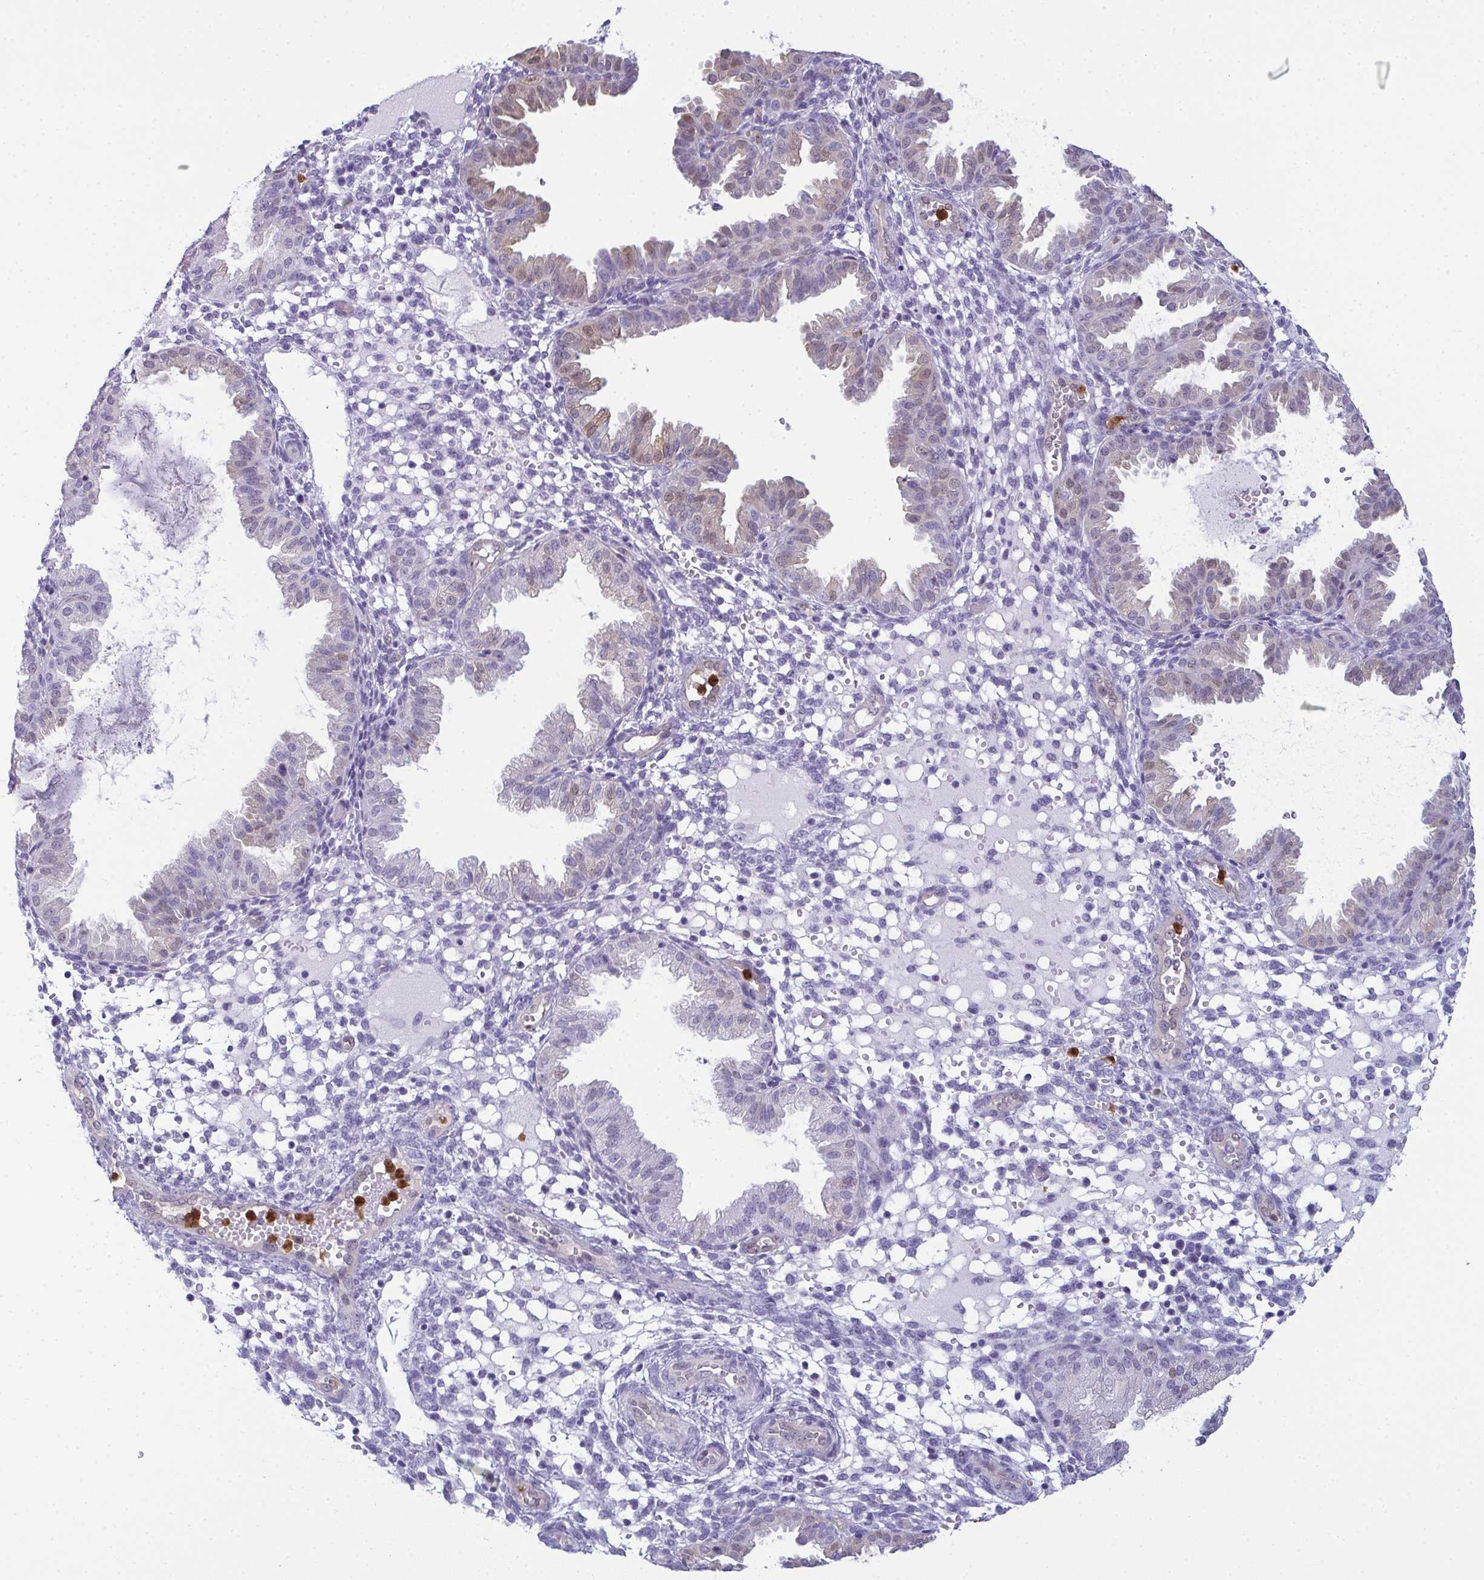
{"staining": {"intensity": "negative", "quantity": "none", "location": "none"}, "tissue": "endometrium", "cell_type": "Cells in endometrial stroma", "image_type": "normal", "snomed": [{"axis": "morphology", "description": "Normal tissue, NOS"}, {"axis": "topography", "description": "Endometrium"}], "caption": "An immunohistochemistry micrograph of normal endometrium is shown. There is no staining in cells in endometrial stroma of endometrium. (Stains: DAB IHC with hematoxylin counter stain, Microscopy: brightfield microscopy at high magnification).", "gene": "CDA", "patient": {"sex": "female", "age": 33}}